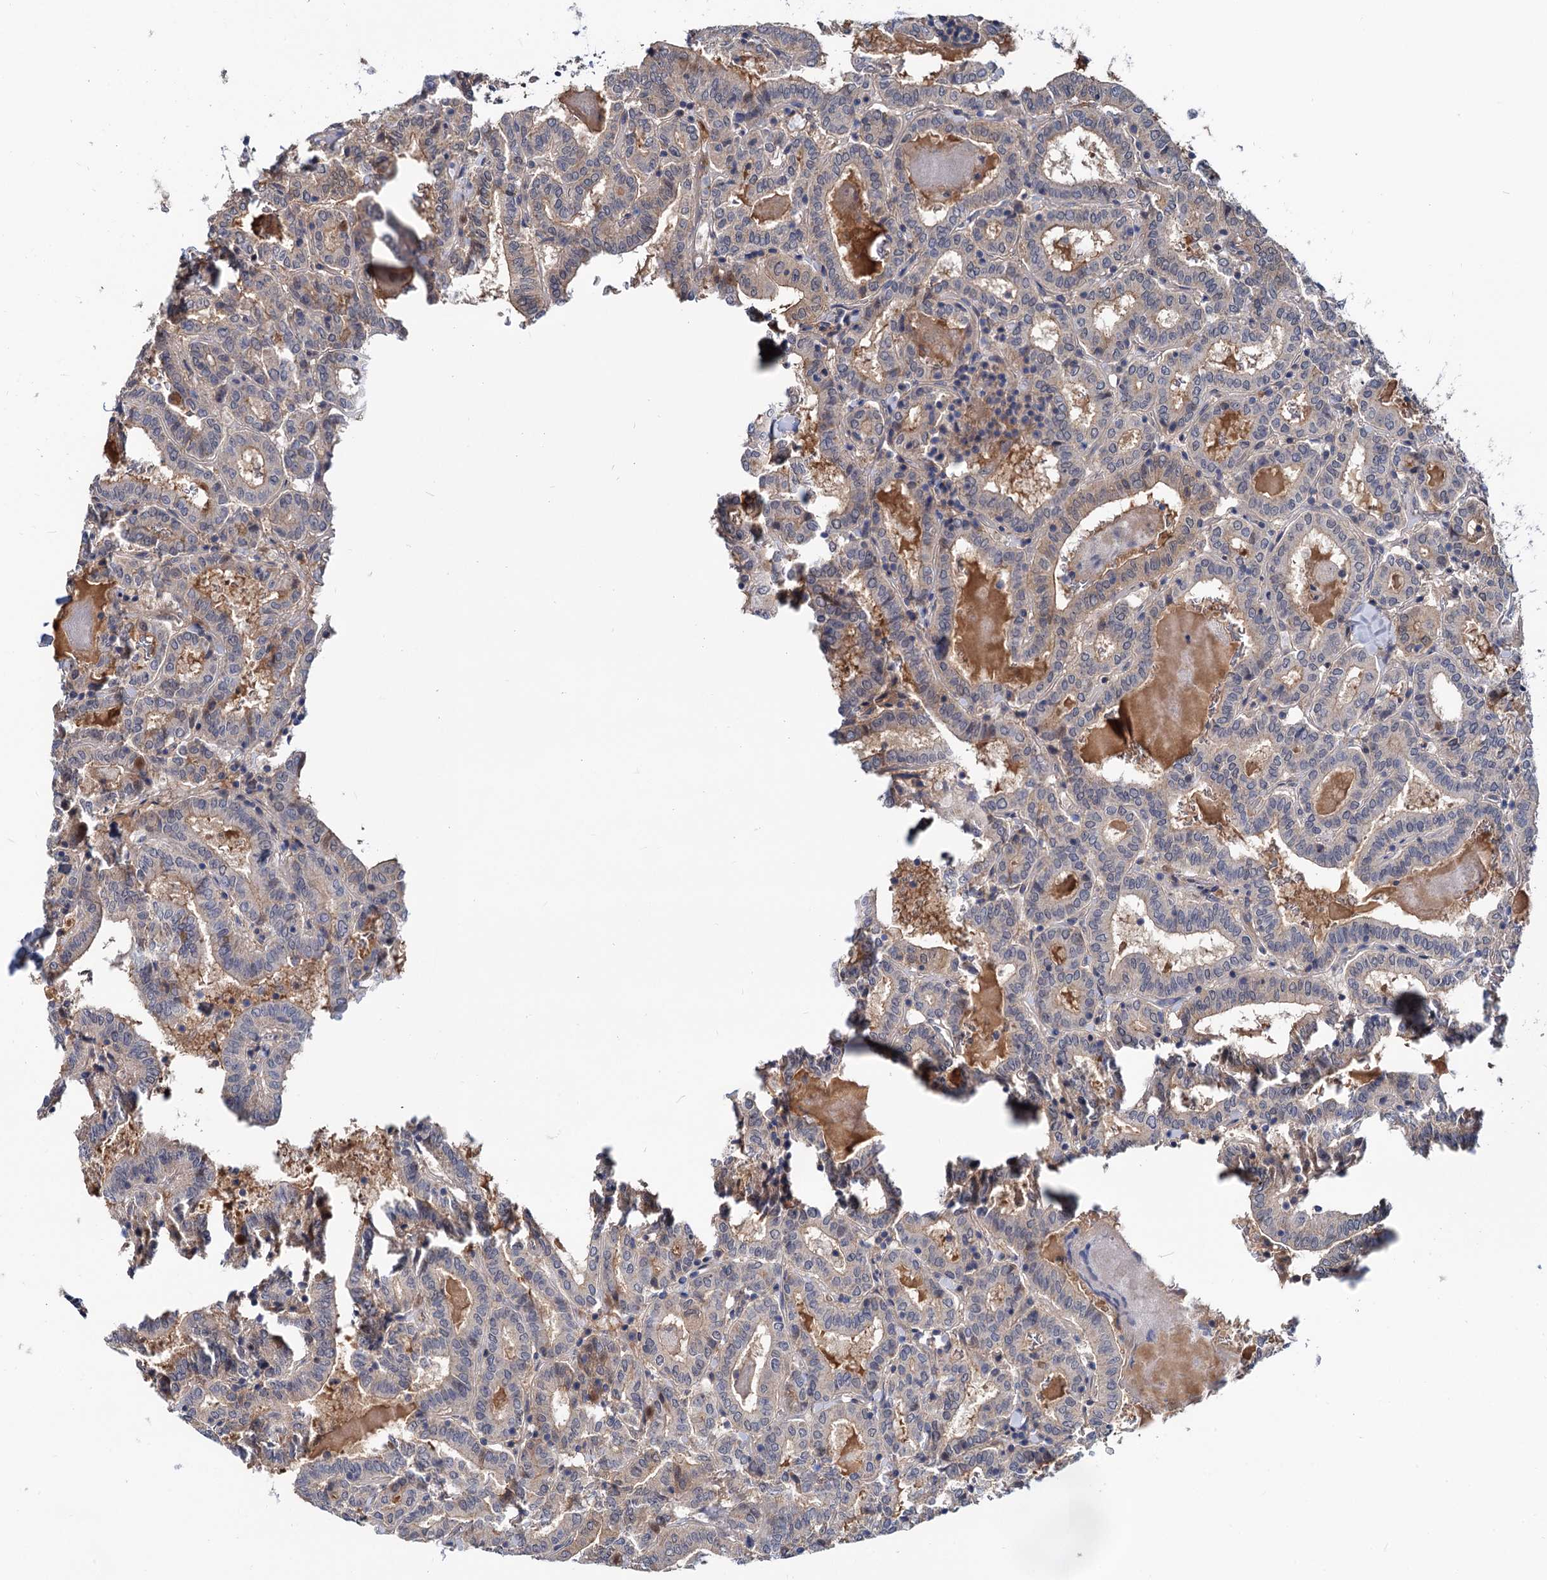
{"staining": {"intensity": "negative", "quantity": "none", "location": "none"}, "tissue": "thyroid cancer", "cell_type": "Tumor cells", "image_type": "cancer", "snomed": [{"axis": "morphology", "description": "Papillary adenocarcinoma, NOS"}, {"axis": "topography", "description": "Thyroid gland"}], "caption": "A micrograph of thyroid cancer stained for a protein shows no brown staining in tumor cells.", "gene": "SNX15", "patient": {"sex": "female", "age": 72}}